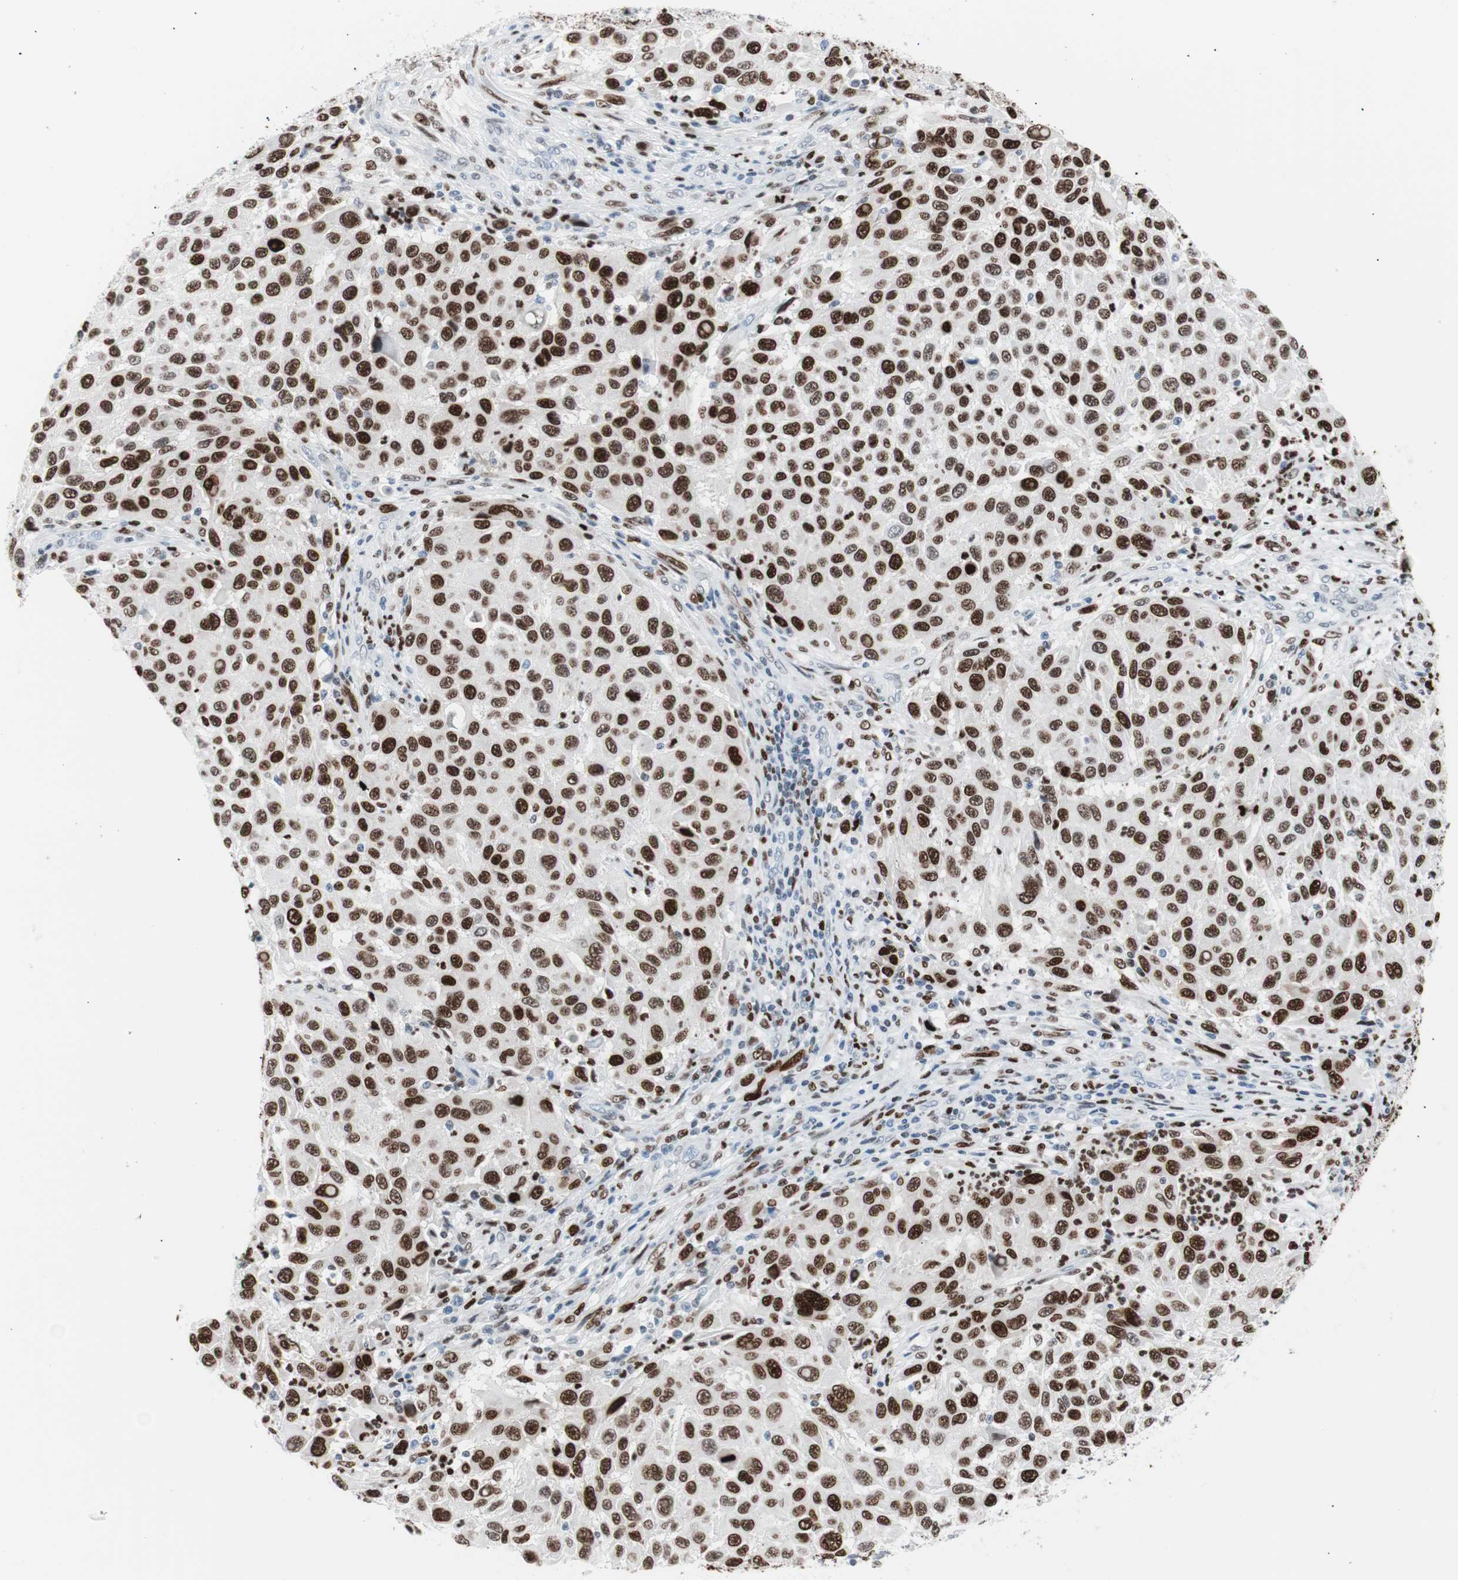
{"staining": {"intensity": "strong", "quantity": ">75%", "location": "nuclear"}, "tissue": "melanoma", "cell_type": "Tumor cells", "image_type": "cancer", "snomed": [{"axis": "morphology", "description": "Malignant melanoma, Metastatic site"}, {"axis": "topography", "description": "Lymph node"}], "caption": "A micrograph of human malignant melanoma (metastatic site) stained for a protein shows strong nuclear brown staining in tumor cells. Ihc stains the protein of interest in brown and the nuclei are stained blue.", "gene": "CEBPB", "patient": {"sex": "male", "age": 61}}